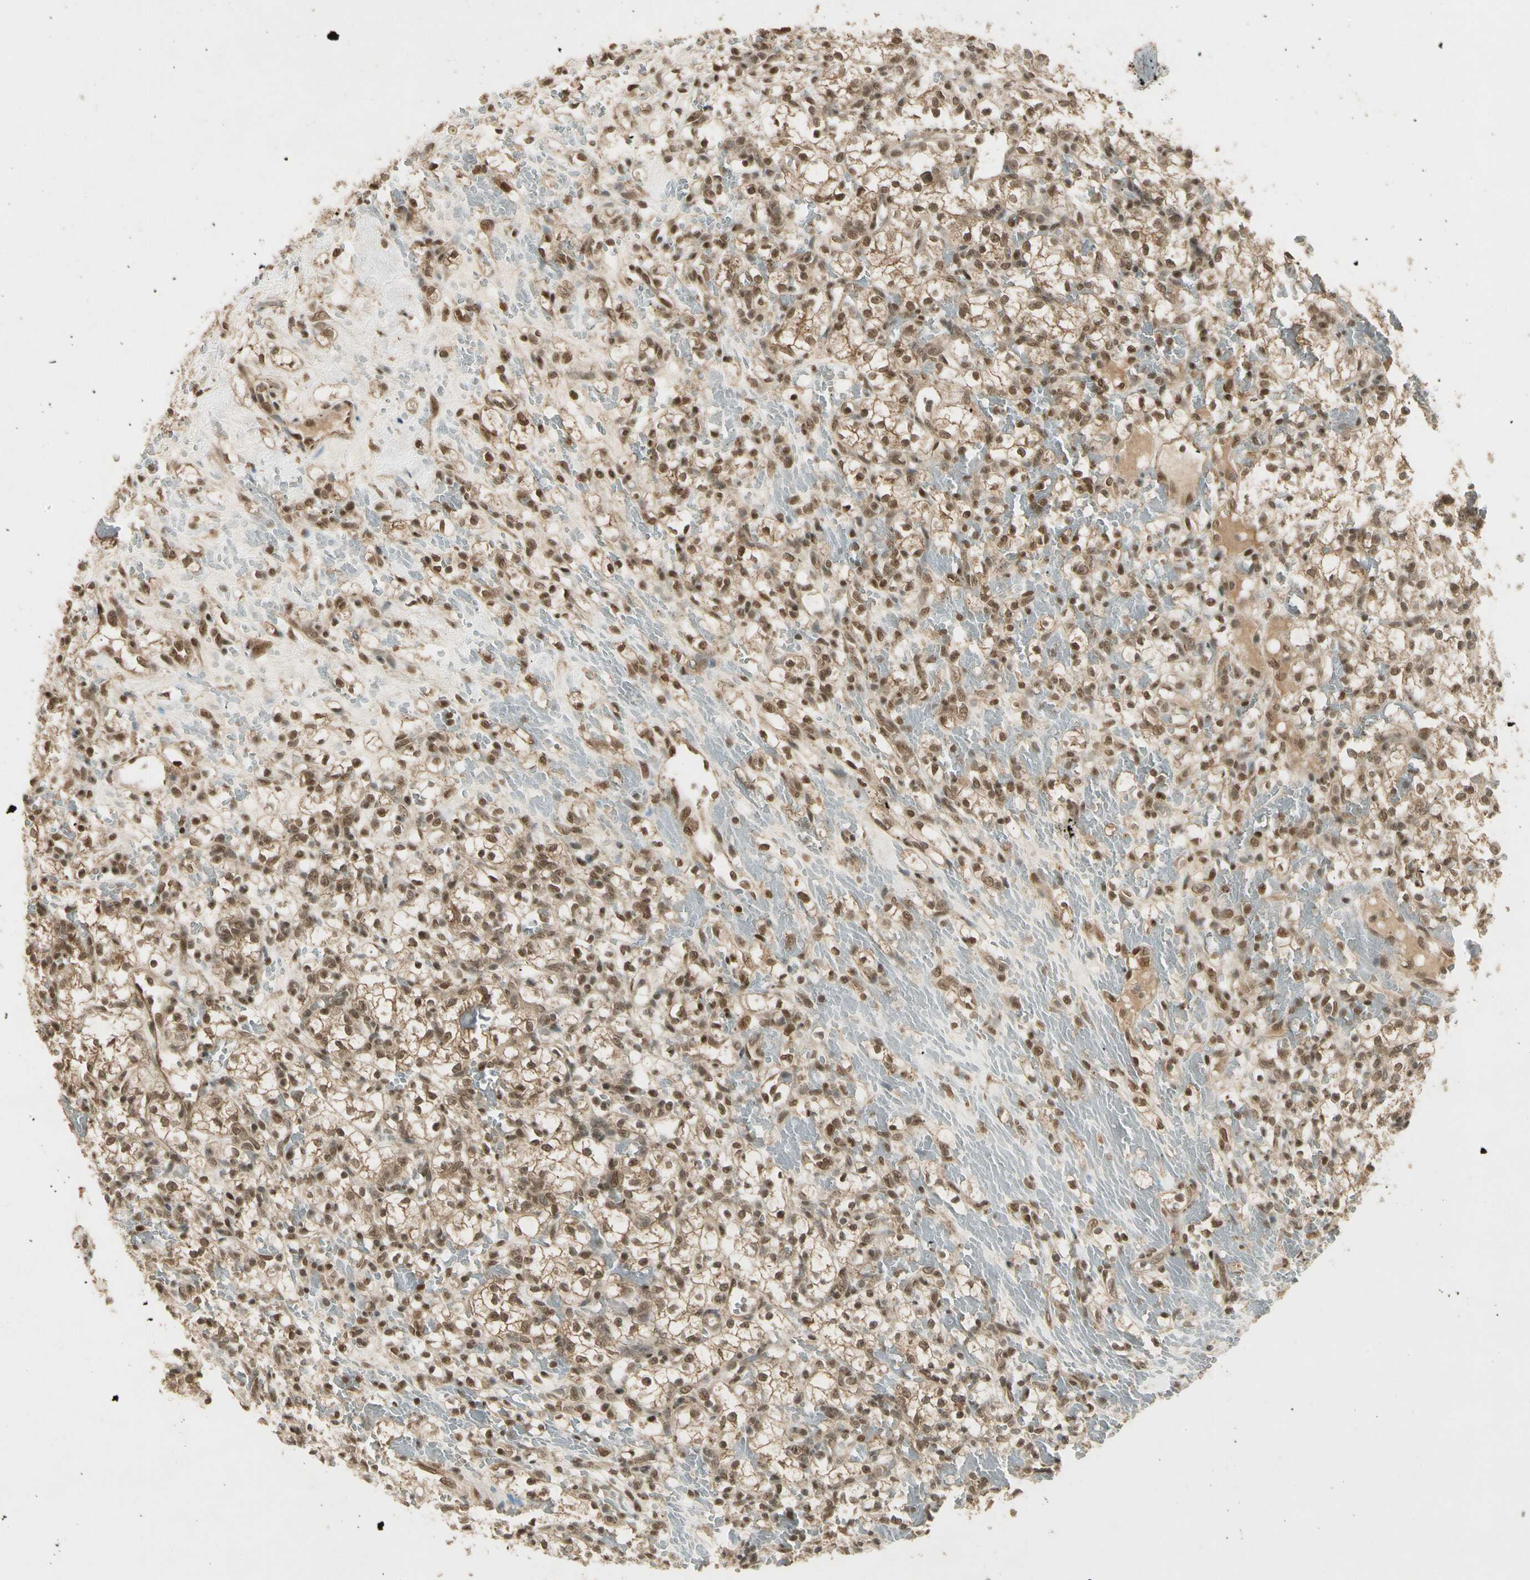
{"staining": {"intensity": "moderate", "quantity": ">75%", "location": "cytoplasmic/membranous,nuclear"}, "tissue": "renal cancer", "cell_type": "Tumor cells", "image_type": "cancer", "snomed": [{"axis": "morphology", "description": "Adenocarcinoma, NOS"}, {"axis": "topography", "description": "Kidney"}], "caption": "Immunohistochemistry (IHC) of adenocarcinoma (renal) demonstrates medium levels of moderate cytoplasmic/membranous and nuclear positivity in approximately >75% of tumor cells.", "gene": "ZNF135", "patient": {"sex": "female", "age": 60}}